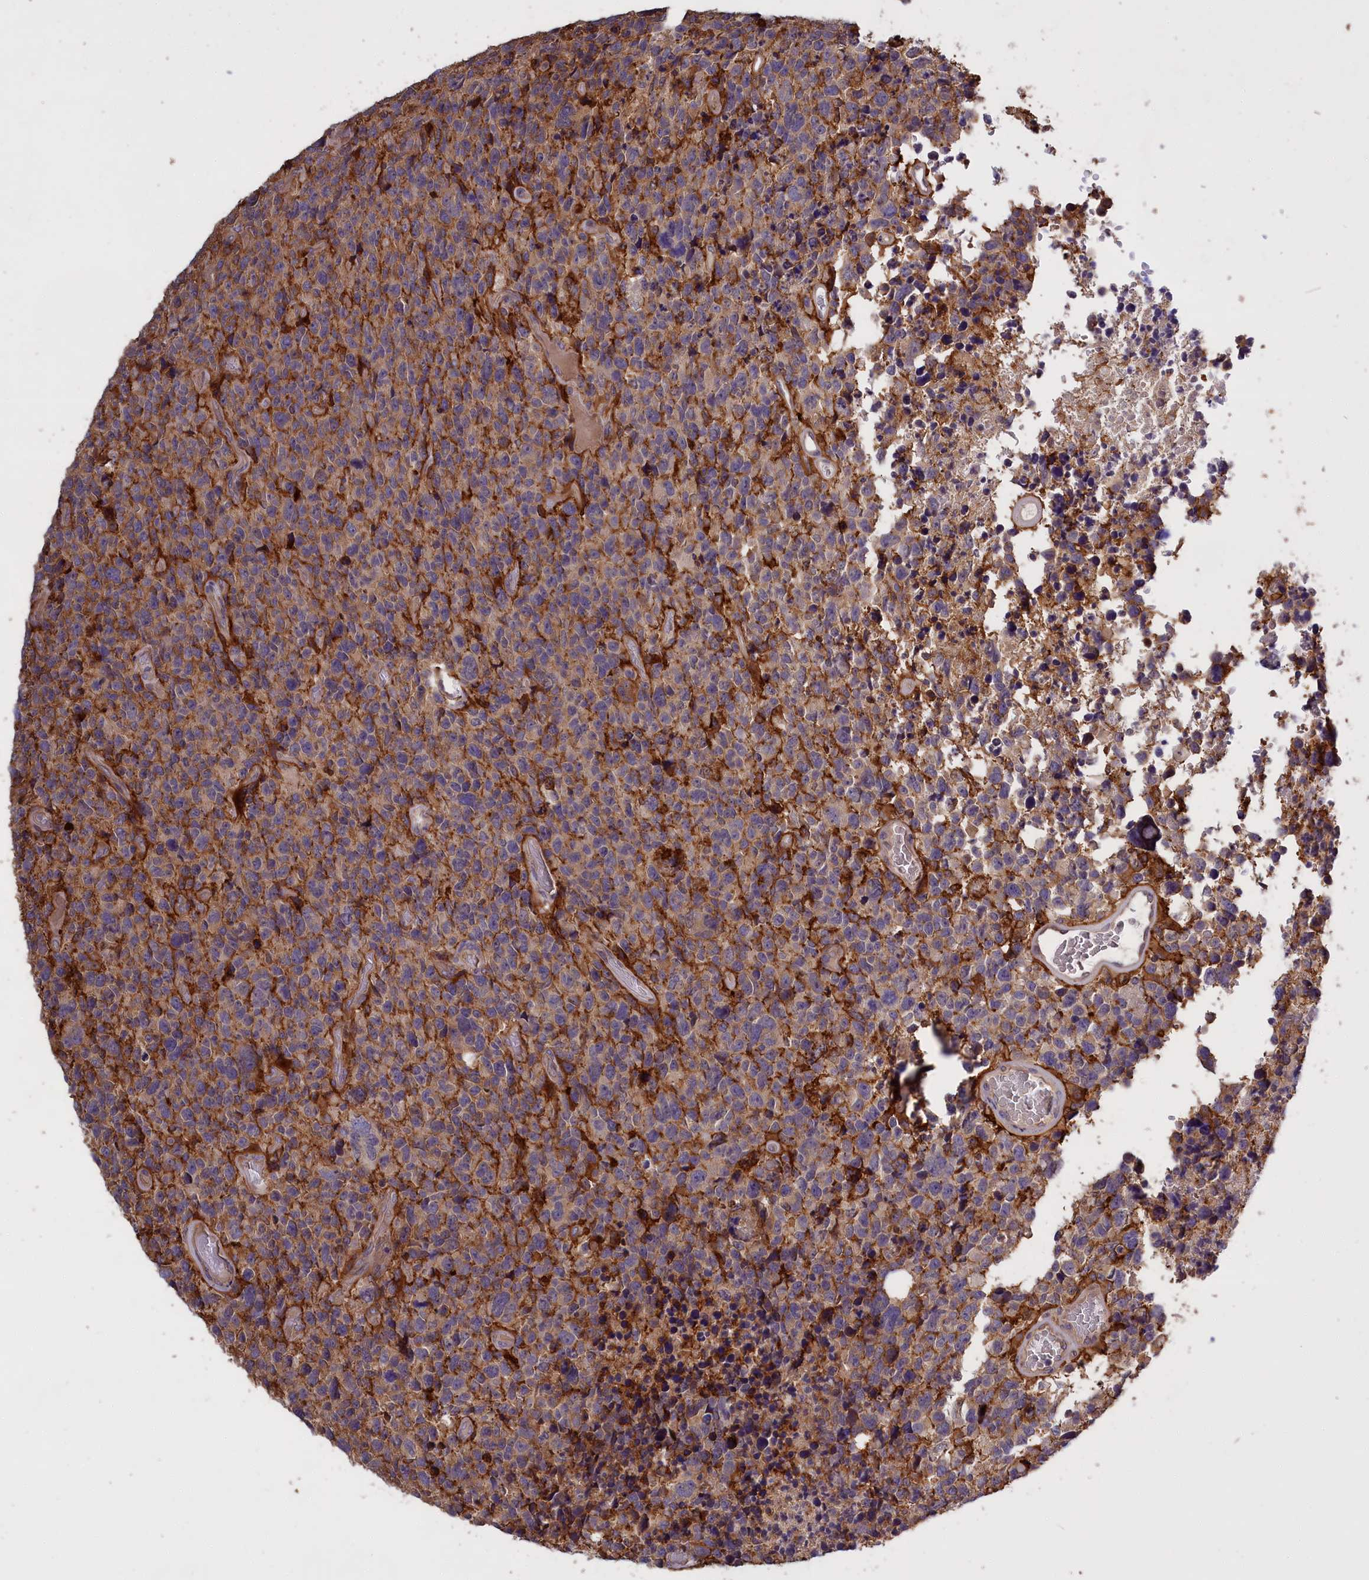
{"staining": {"intensity": "weak", "quantity": "<25%", "location": "cytoplasmic/membranous"}, "tissue": "glioma", "cell_type": "Tumor cells", "image_type": "cancer", "snomed": [{"axis": "morphology", "description": "Glioma, malignant, High grade"}, {"axis": "topography", "description": "Brain"}], "caption": "Malignant high-grade glioma stained for a protein using immunohistochemistry (IHC) reveals no positivity tumor cells.", "gene": "DENND1B", "patient": {"sex": "male", "age": 69}}